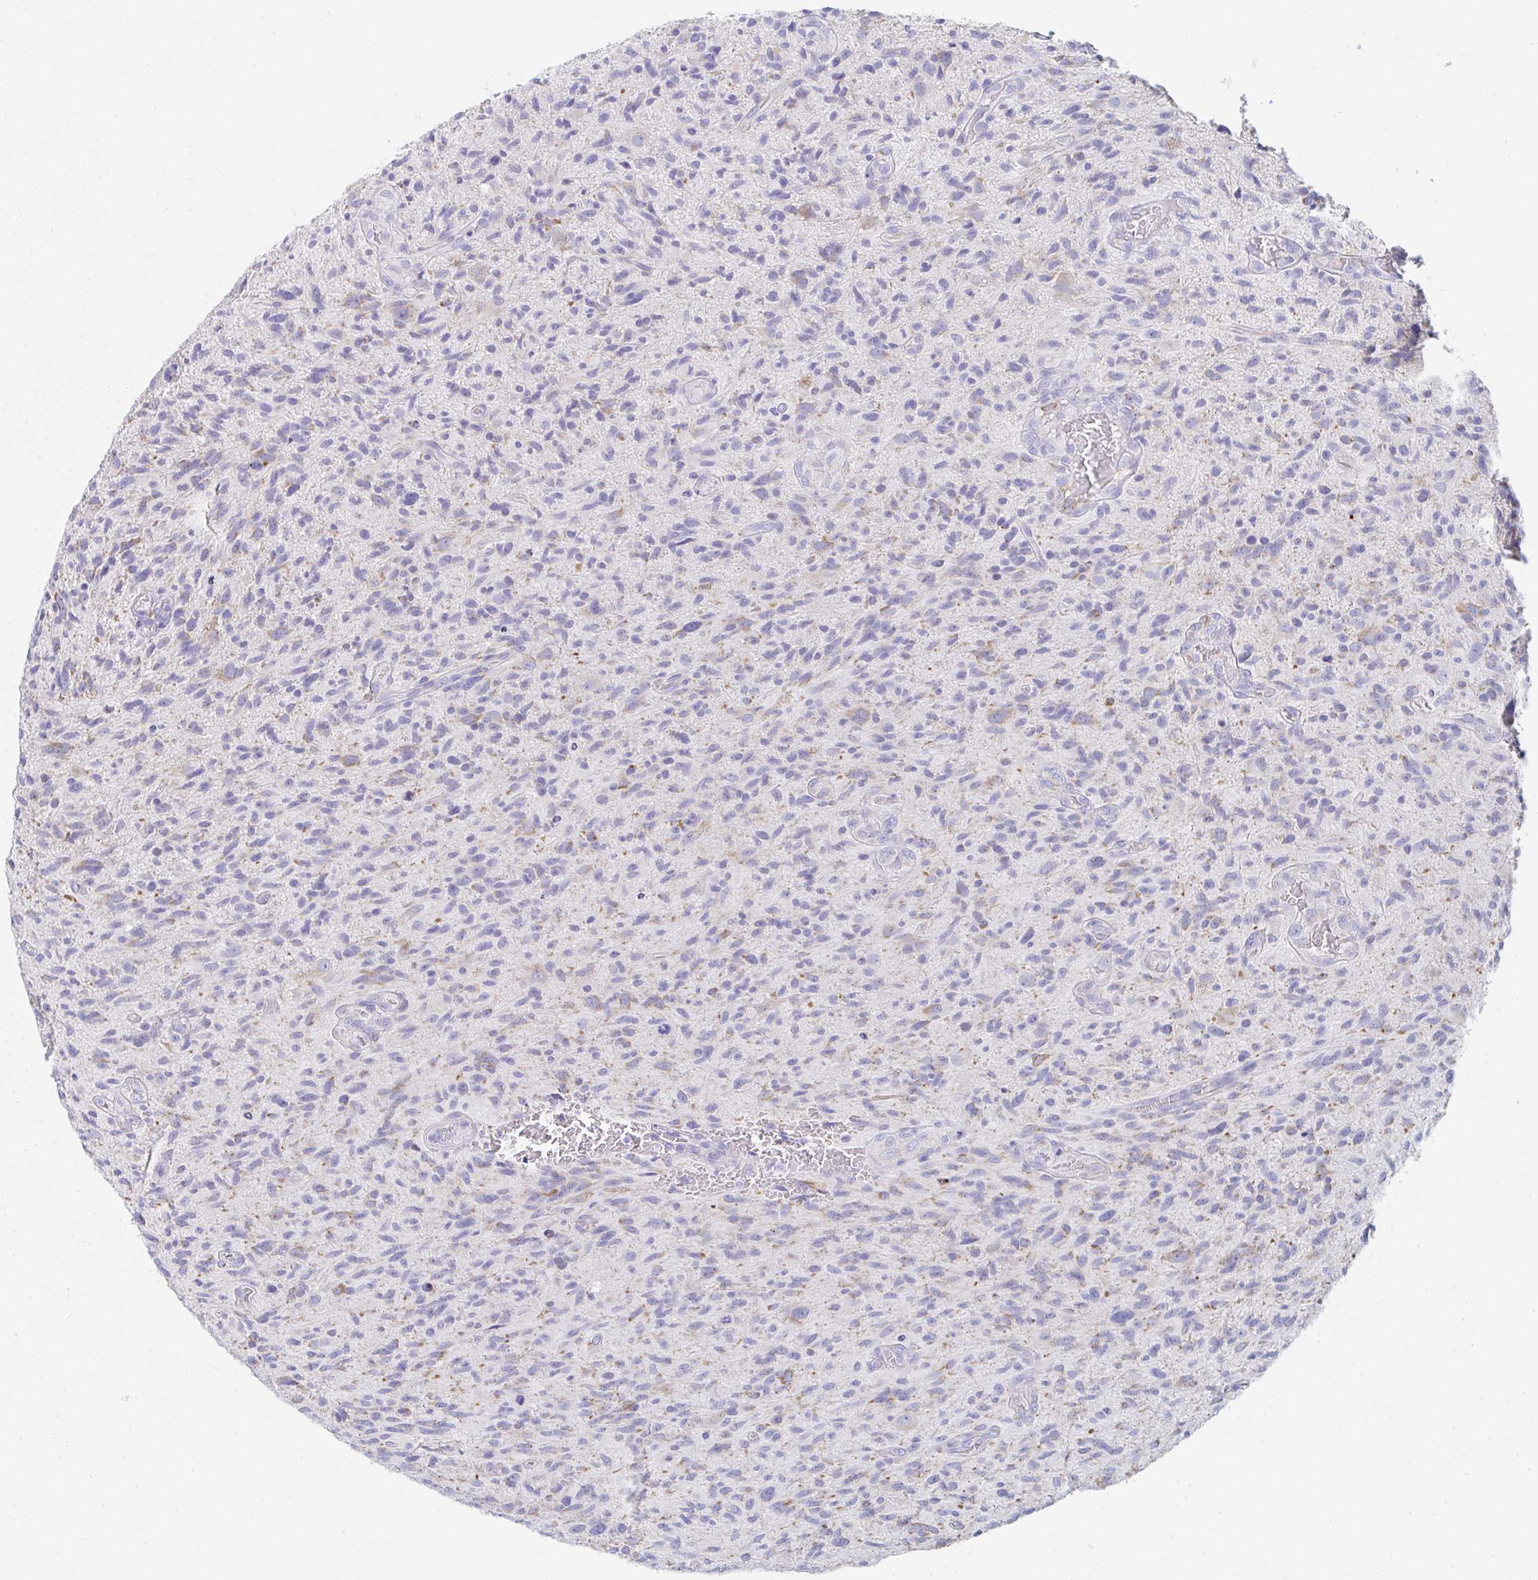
{"staining": {"intensity": "weak", "quantity": "<25%", "location": "cytoplasmic/membranous"}, "tissue": "glioma", "cell_type": "Tumor cells", "image_type": "cancer", "snomed": [{"axis": "morphology", "description": "Glioma, malignant, High grade"}, {"axis": "topography", "description": "Brain"}], "caption": "Tumor cells show no significant protein expression in malignant glioma (high-grade).", "gene": "AIFM1", "patient": {"sex": "male", "age": 75}}